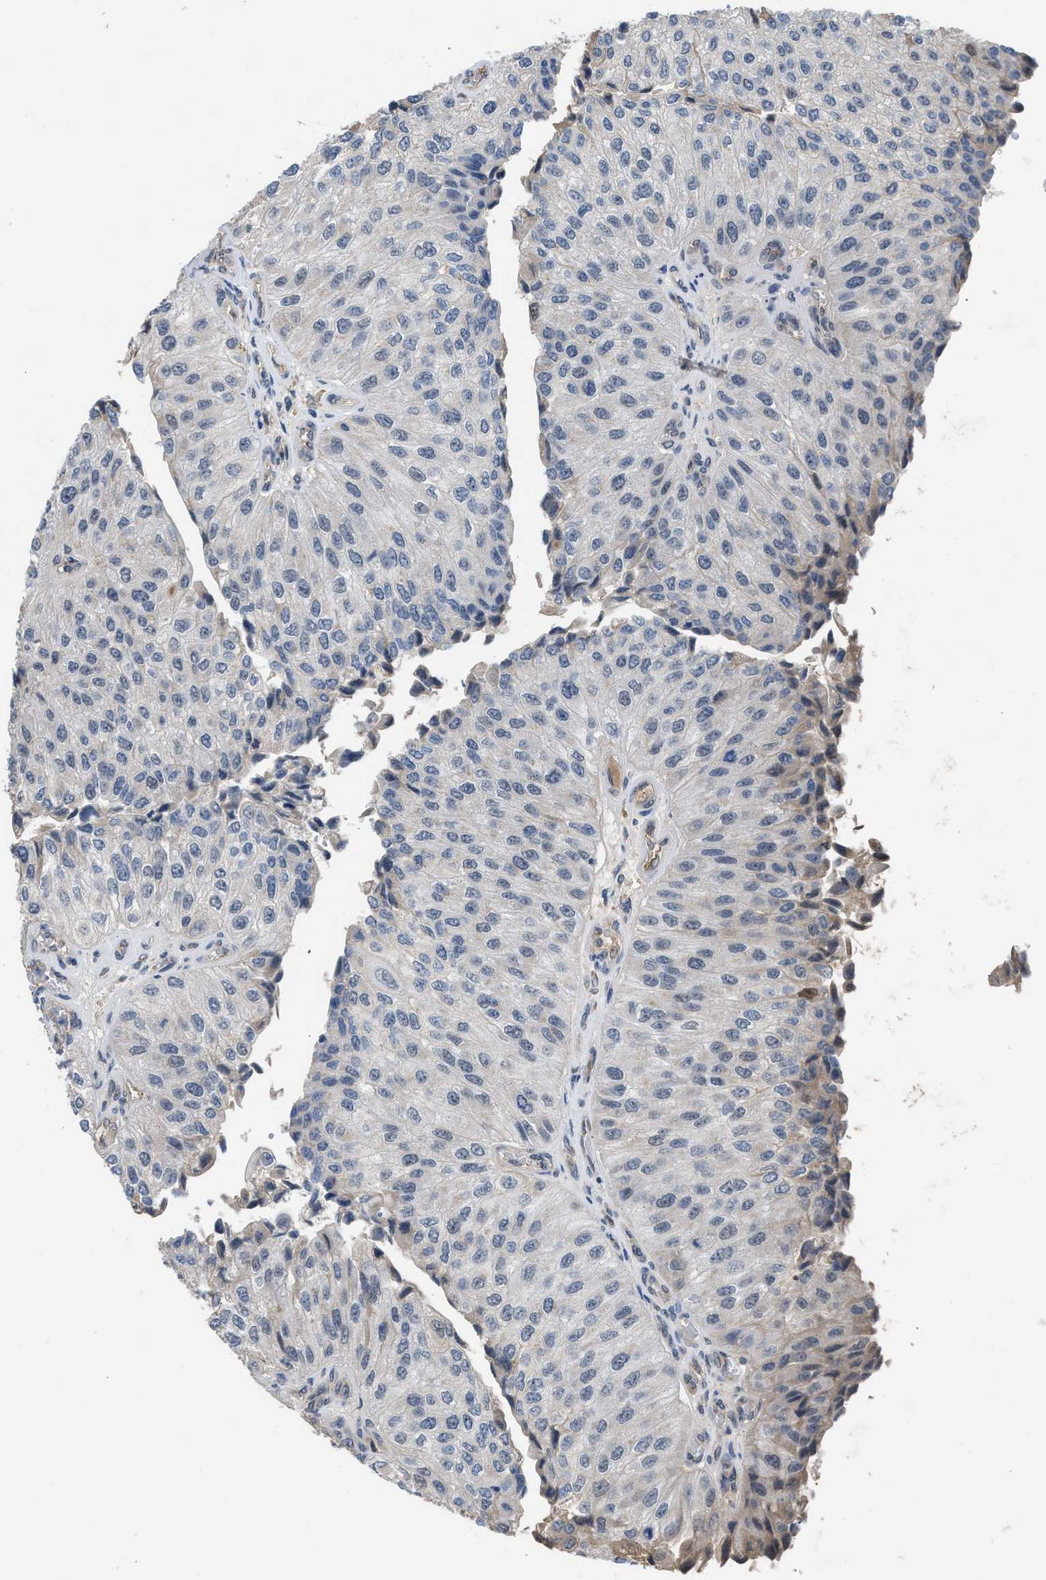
{"staining": {"intensity": "negative", "quantity": "none", "location": "none"}, "tissue": "urothelial cancer", "cell_type": "Tumor cells", "image_type": "cancer", "snomed": [{"axis": "morphology", "description": "Urothelial carcinoma, High grade"}, {"axis": "topography", "description": "Kidney"}, {"axis": "topography", "description": "Urinary bladder"}], "caption": "The image shows no significant staining in tumor cells of urothelial cancer.", "gene": "TERF2IP", "patient": {"sex": "male", "age": 77}}